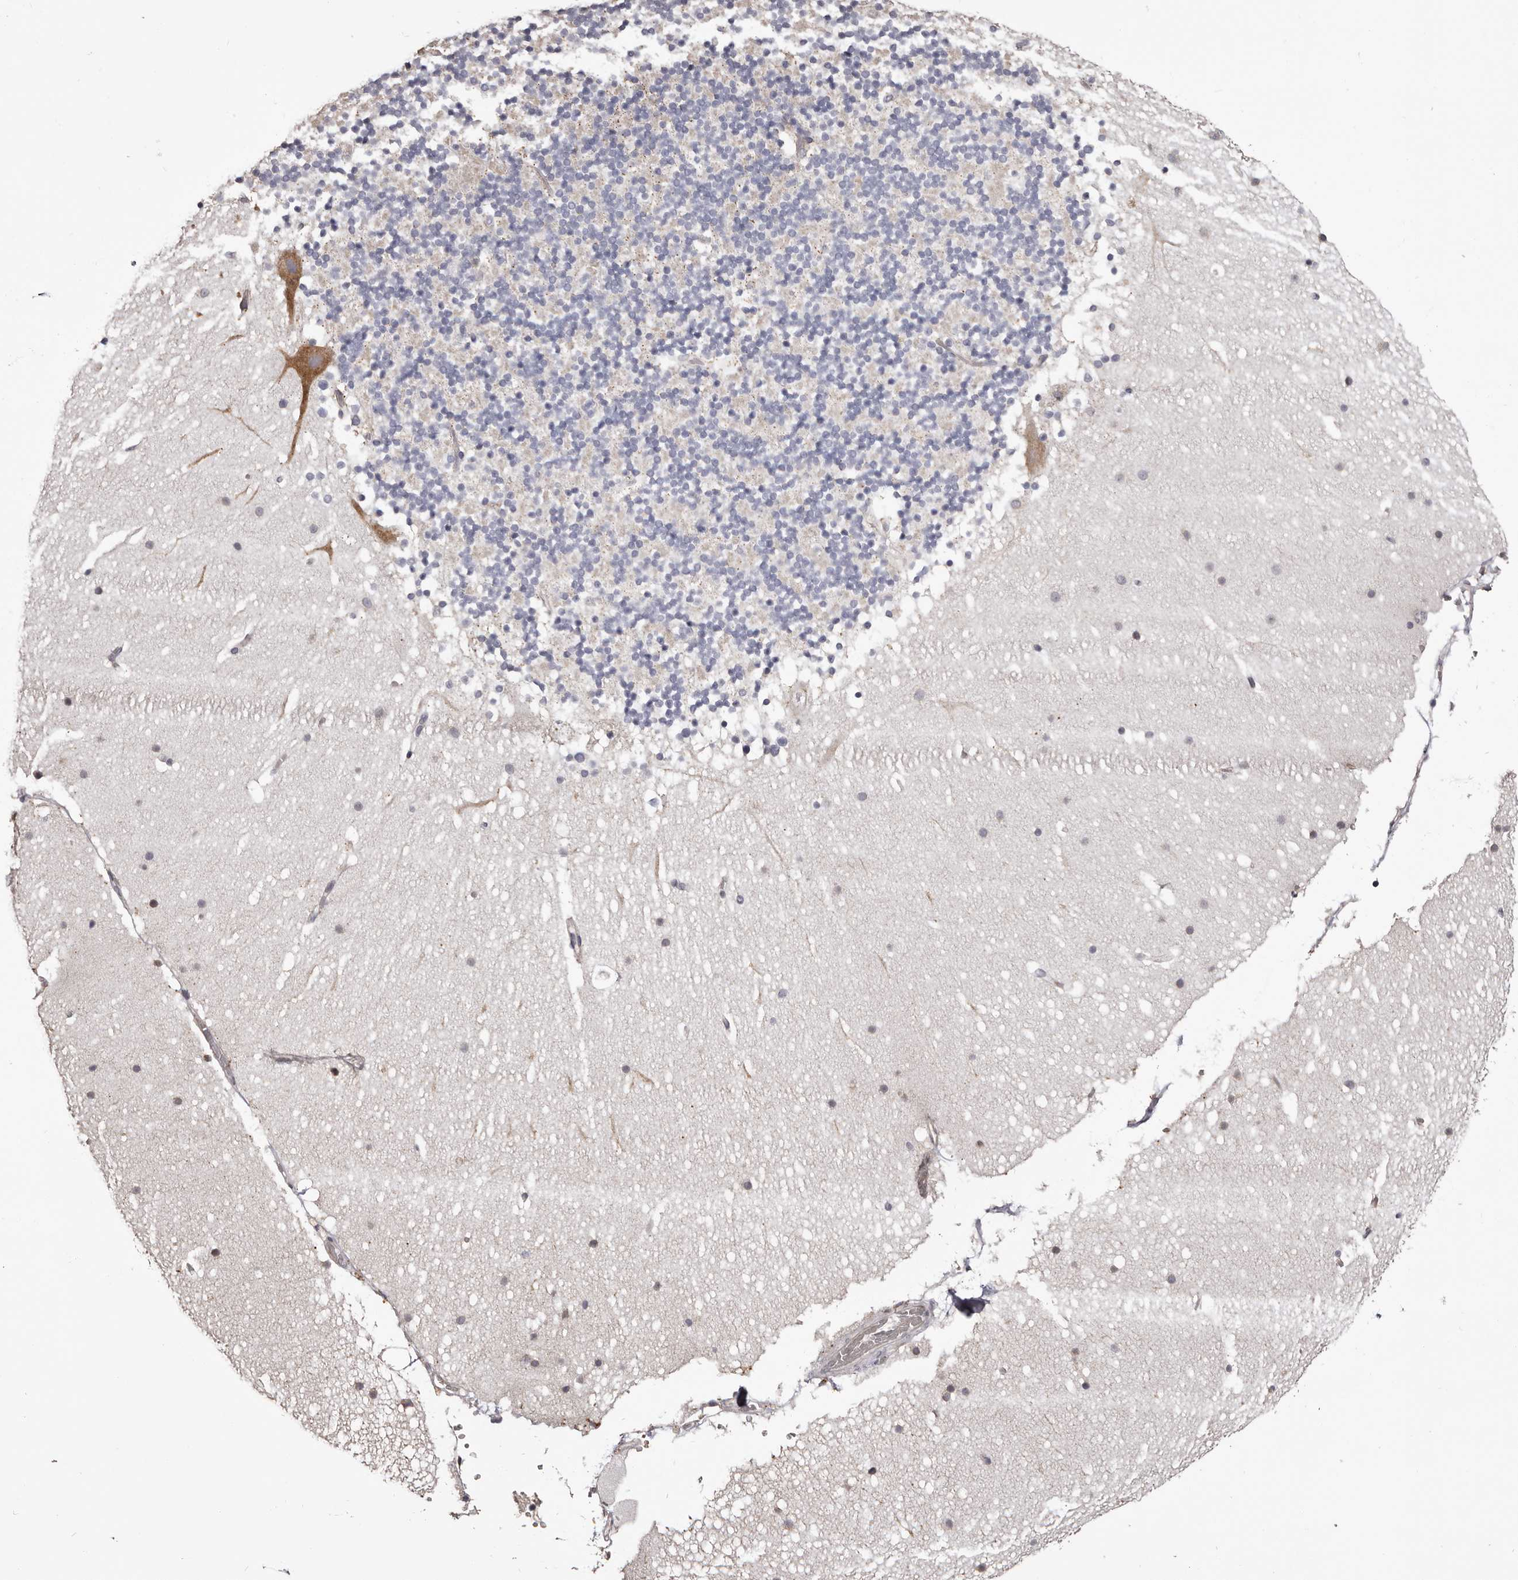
{"staining": {"intensity": "negative", "quantity": "none", "location": "none"}, "tissue": "cerebellum", "cell_type": "Cells in granular layer", "image_type": "normal", "snomed": [{"axis": "morphology", "description": "Normal tissue, NOS"}, {"axis": "topography", "description": "Cerebellum"}], "caption": "Immunohistochemical staining of benign human cerebellum displays no significant positivity in cells in granular layer. (DAB (3,3'-diaminobenzidine) immunohistochemistry with hematoxylin counter stain).", "gene": "PIGX", "patient": {"sex": "male", "age": 57}}